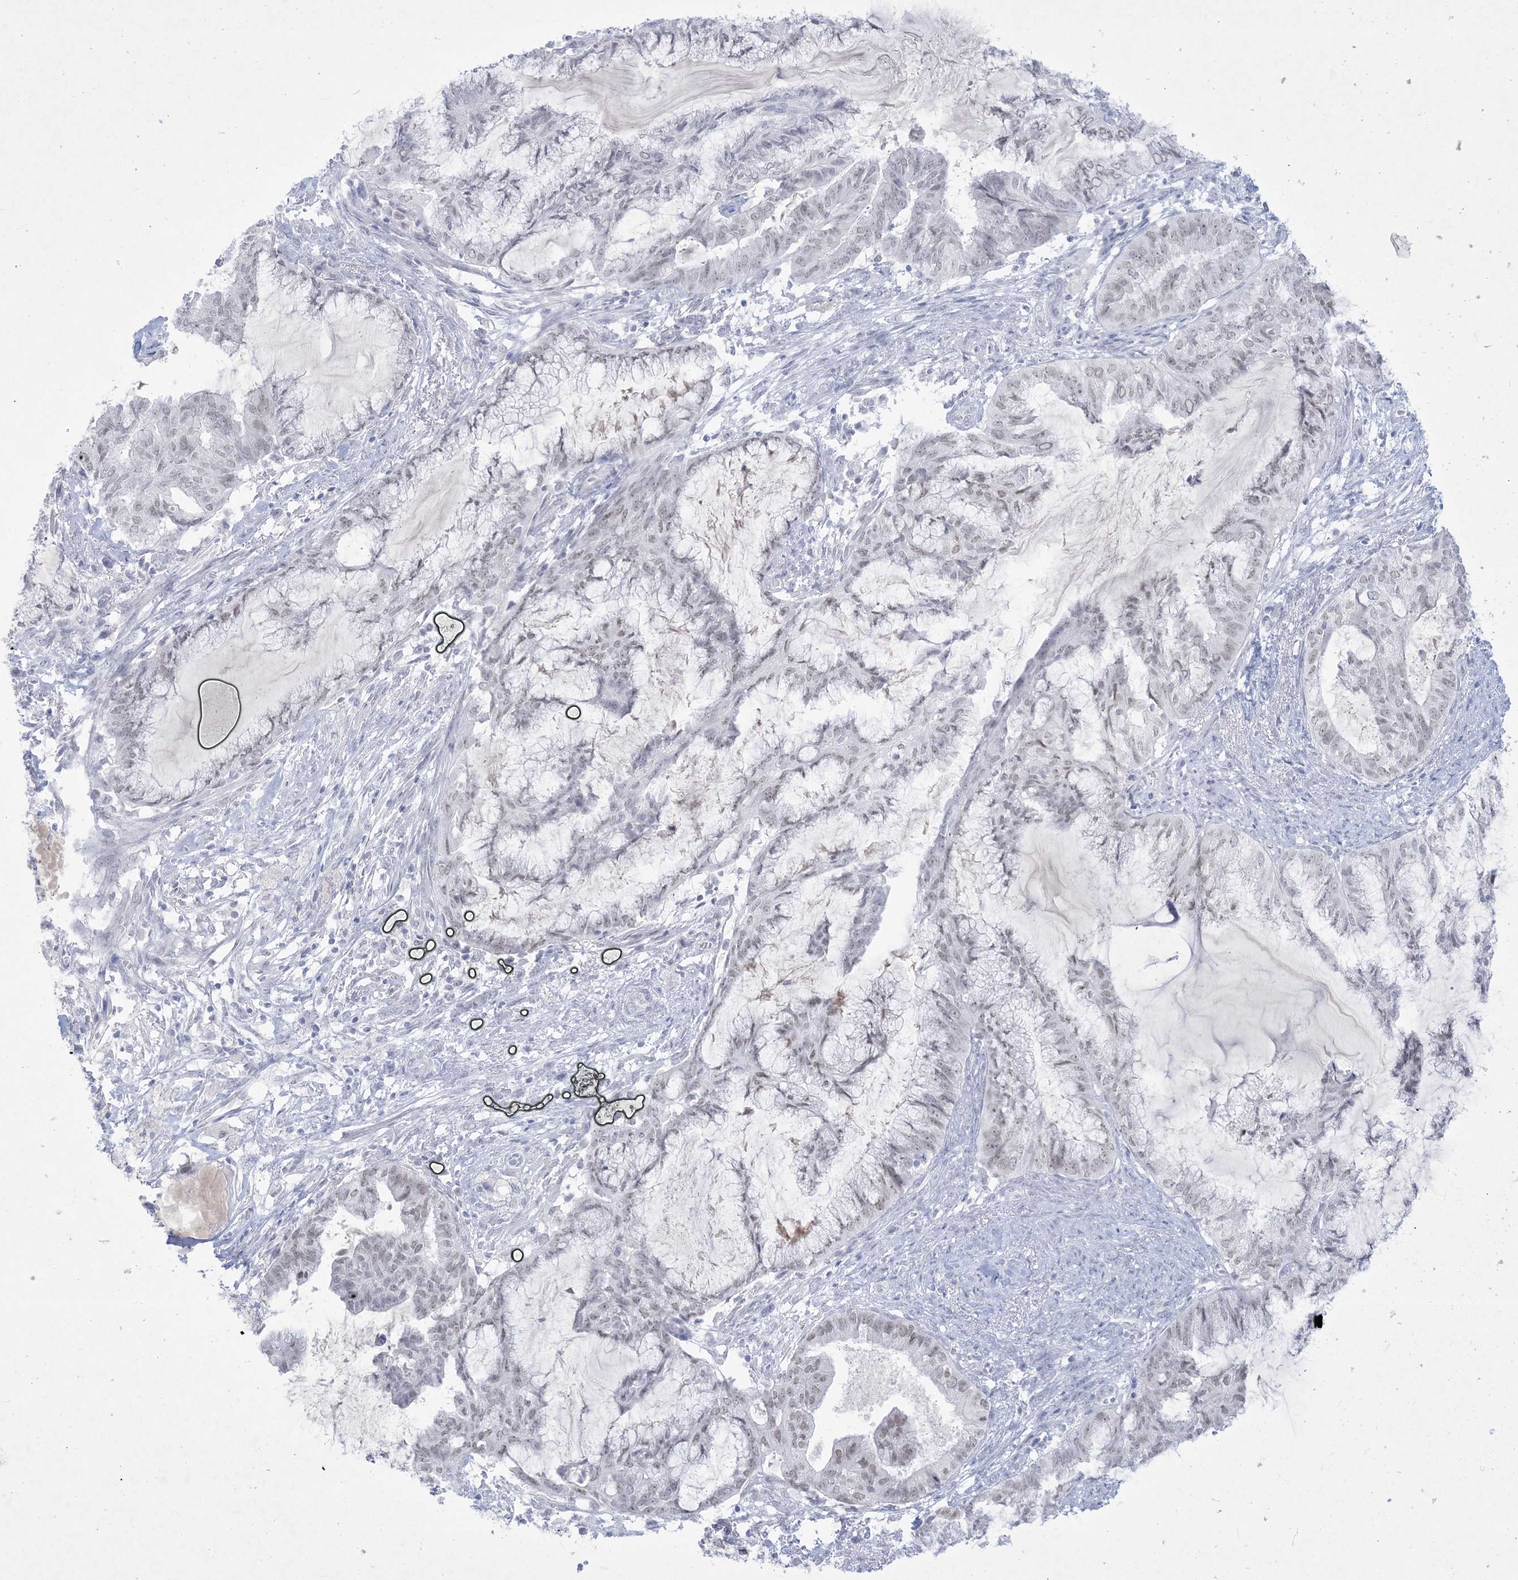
{"staining": {"intensity": "weak", "quantity": "<25%", "location": "nuclear"}, "tissue": "endometrial cancer", "cell_type": "Tumor cells", "image_type": "cancer", "snomed": [{"axis": "morphology", "description": "Adenocarcinoma, NOS"}, {"axis": "topography", "description": "Endometrium"}], "caption": "IHC micrograph of neoplastic tissue: human endometrial adenocarcinoma stained with DAB exhibits no significant protein positivity in tumor cells.", "gene": "HOMEZ", "patient": {"sex": "female", "age": 86}}